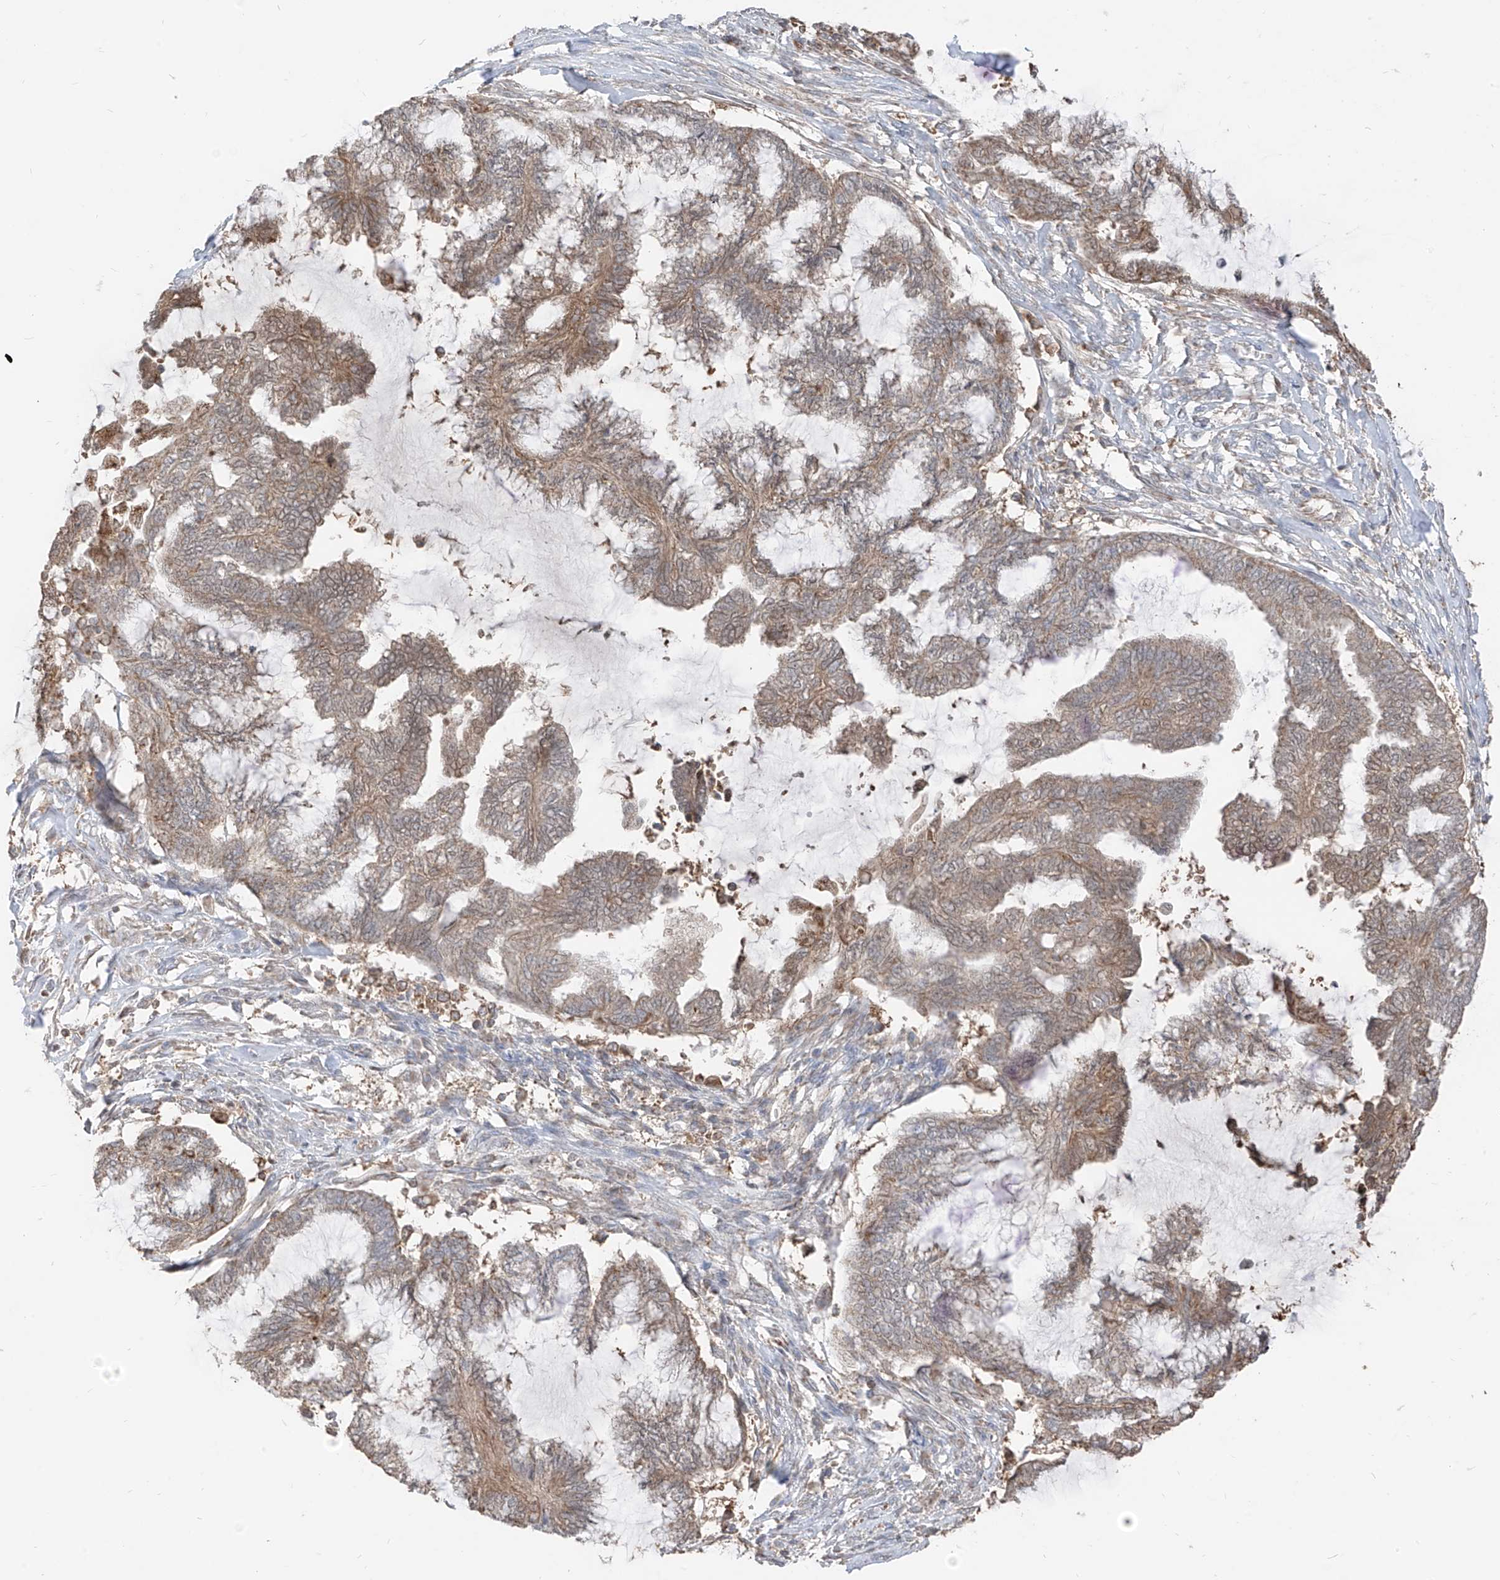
{"staining": {"intensity": "weak", "quantity": ">75%", "location": "cytoplasmic/membranous"}, "tissue": "endometrial cancer", "cell_type": "Tumor cells", "image_type": "cancer", "snomed": [{"axis": "morphology", "description": "Adenocarcinoma, NOS"}, {"axis": "topography", "description": "Endometrium"}], "caption": "Human endometrial cancer (adenocarcinoma) stained with a brown dye exhibits weak cytoplasmic/membranous positive staining in approximately >75% of tumor cells.", "gene": "ETHE1", "patient": {"sex": "female", "age": 86}}